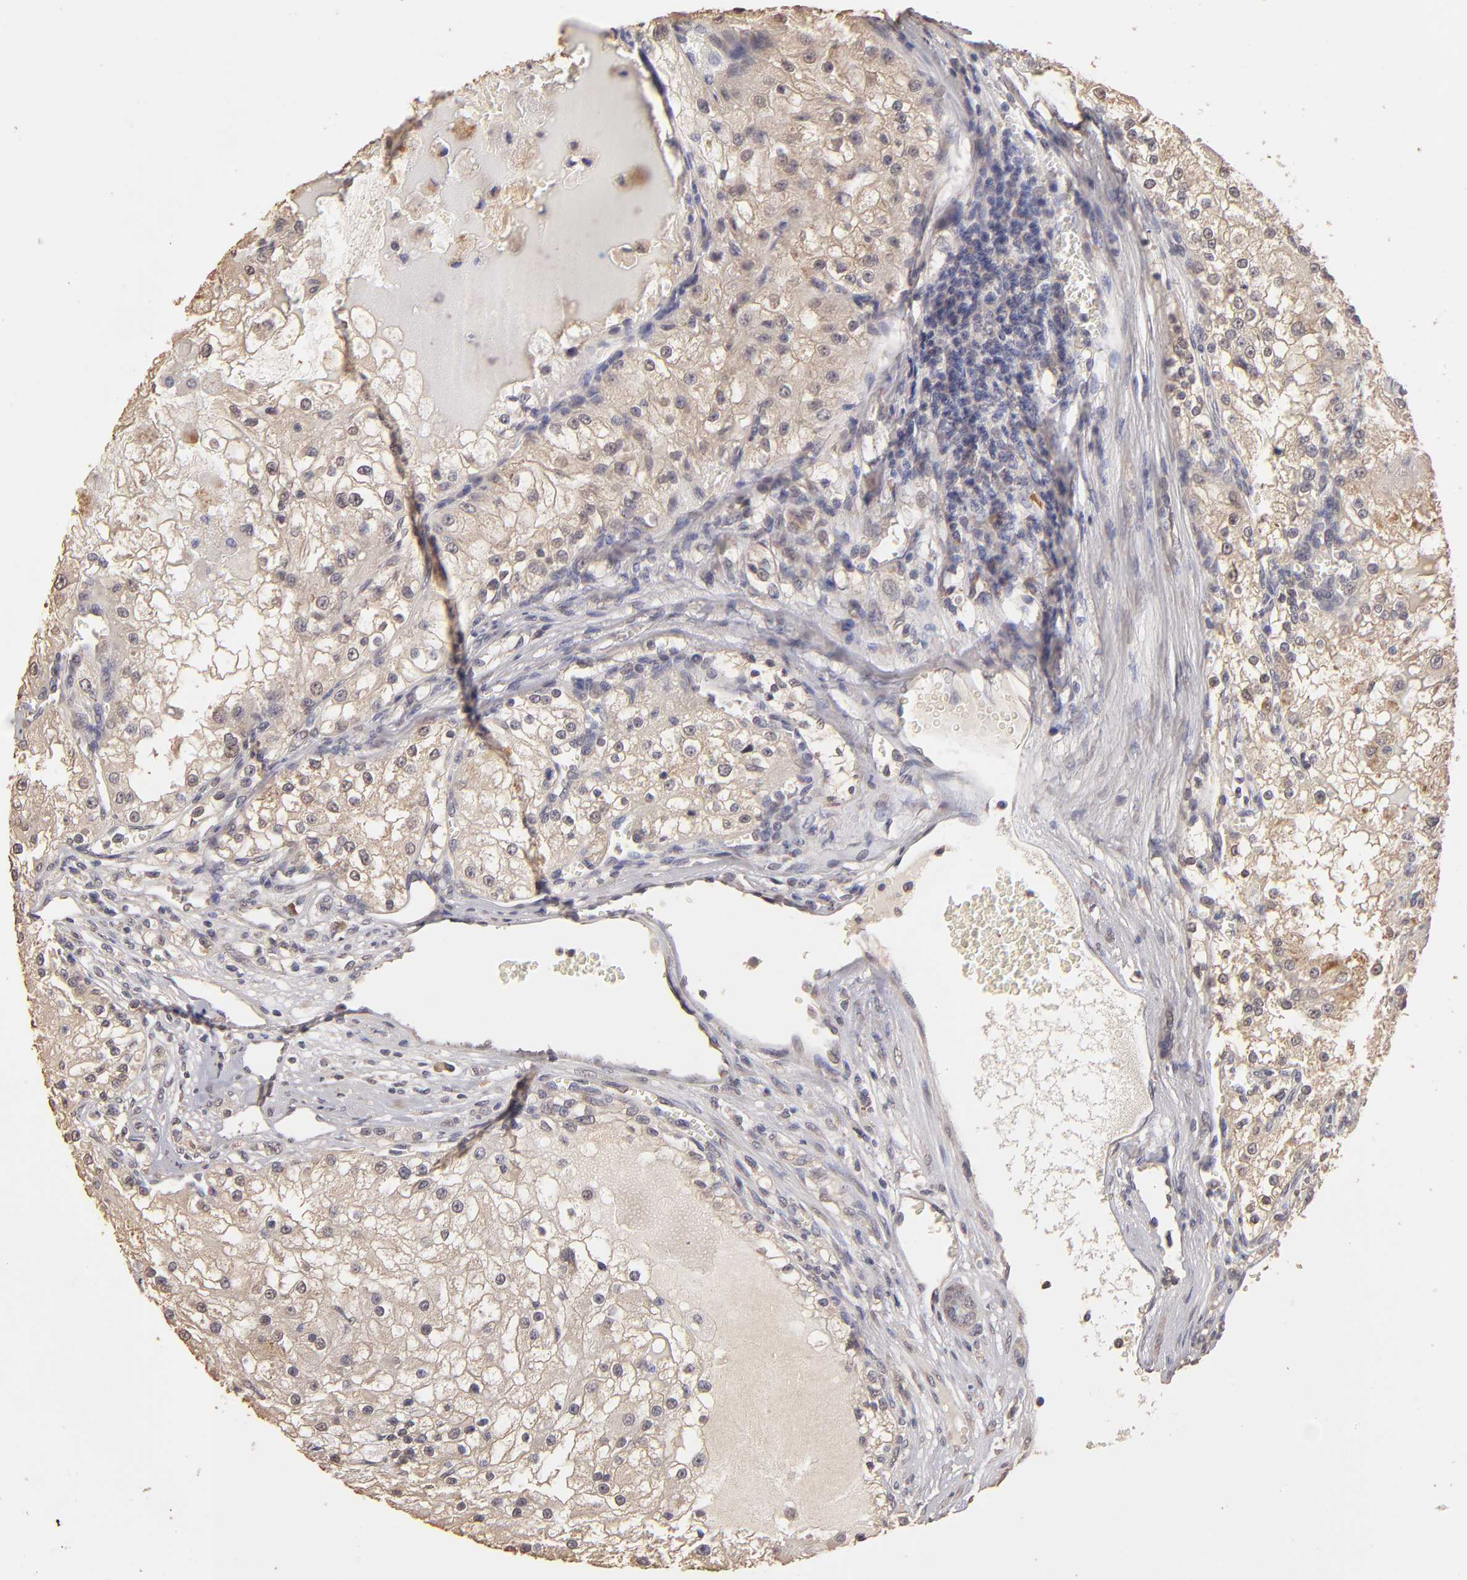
{"staining": {"intensity": "weak", "quantity": ">75%", "location": "cytoplasmic/membranous"}, "tissue": "renal cancer", "cell_type": "Tumor cells", "image_type": "cancer", "snomed": [{"axis": "morphology", "description": "Adenocarcinoma, NOS"}, {"axis": "topography", "description": "Kidney"}], "caption": "DAB (3,3'-diaminobenzidine) immunohistochemical staining of human renal cancer (adenocarcinoma) displays weak cytoplasmic/membranous protein expression in approximately >75% of tumor cells.", "gene": "OPHN1", "patient": {"sex": "female", "age": 74}}